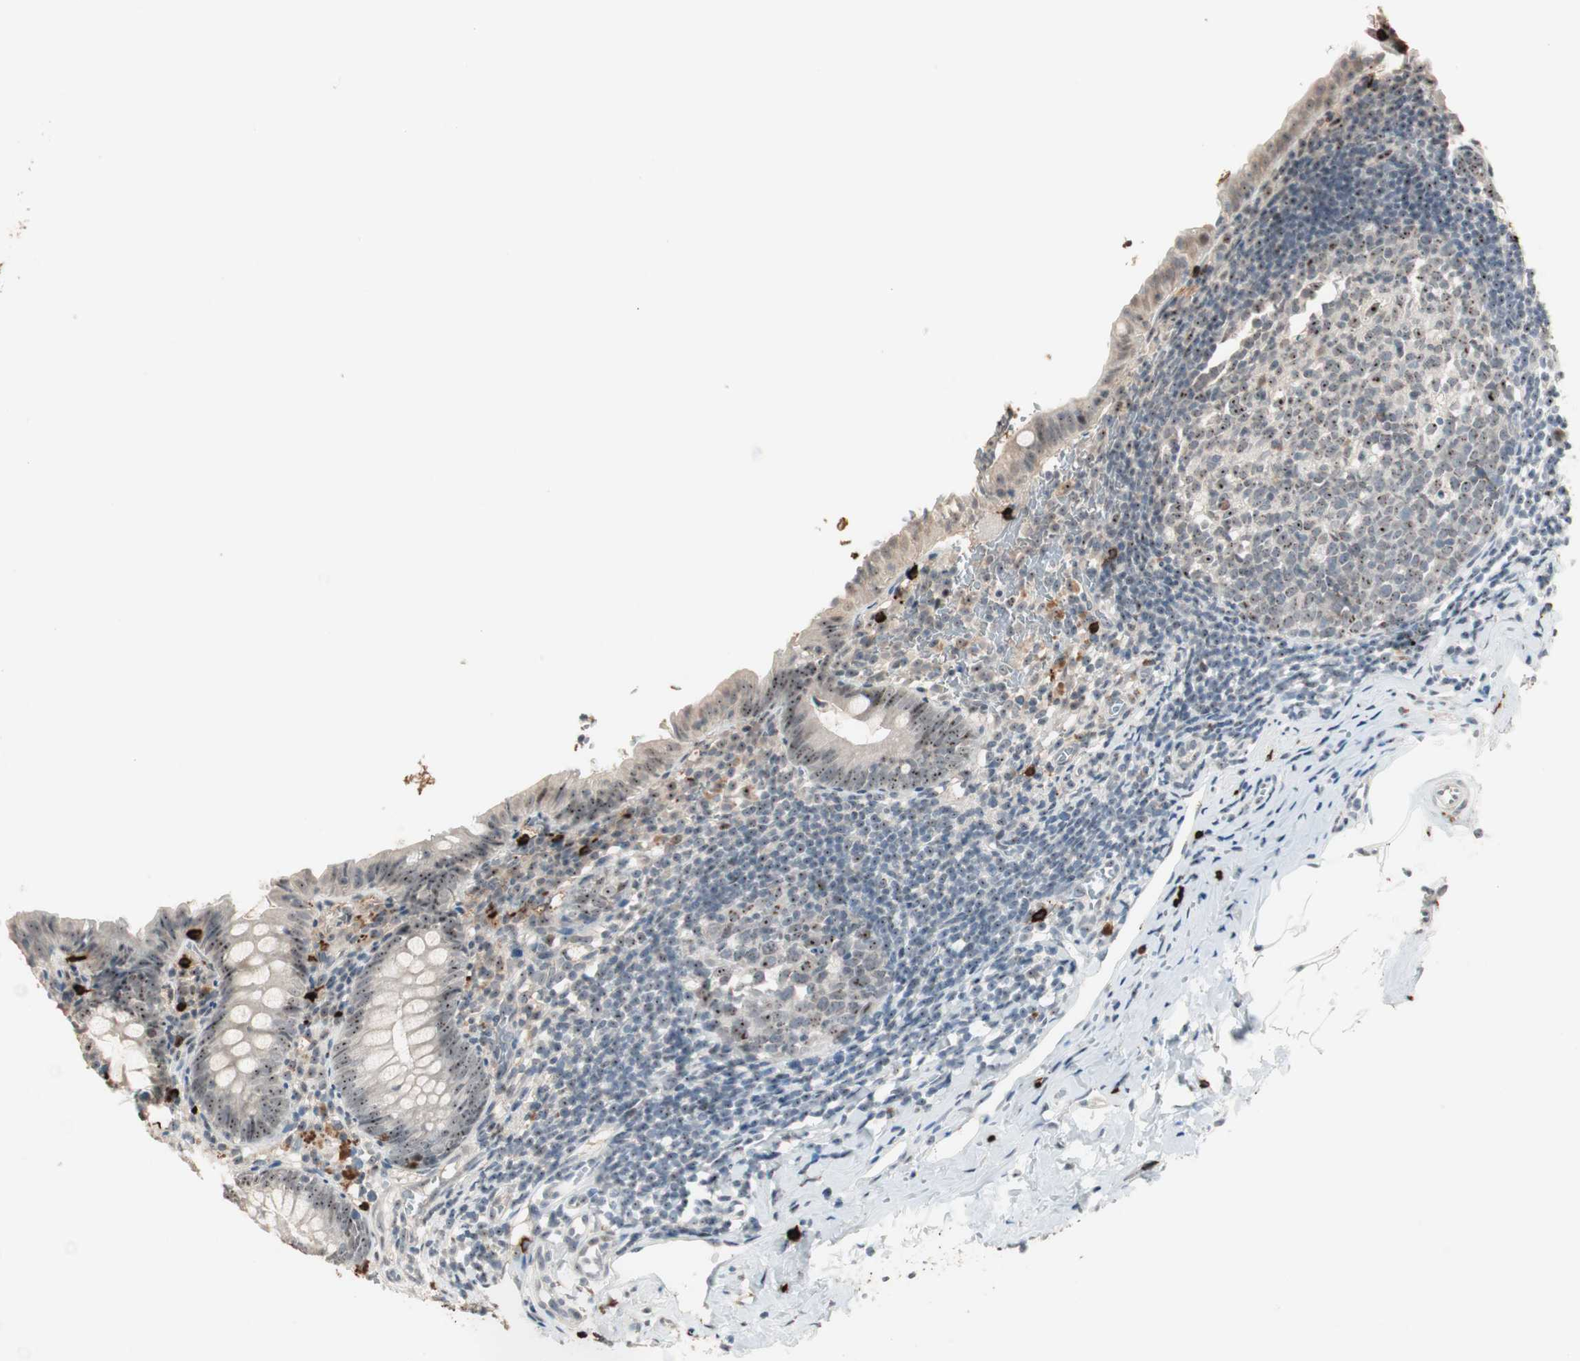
{"staining": {"intensity": "moderate", "quantity": "25%-75%", "location": "nuclear"}, "tissue": "appendix", "cell_type": "Glandular cells", "image_type": "normal", "snomed": [{"axis": "morphology", "description": "Normal tissue, NOS"}, {"axis": "topography", "description": "Appendix"}], "caption": "Immunohistochemical staining of unremarkable human appendix exhibits moderate nuclear protein expression in about 25%-75% of glandular cells.", "gene": "ETV4", "patient": {"sex": "female", "age": 10}}